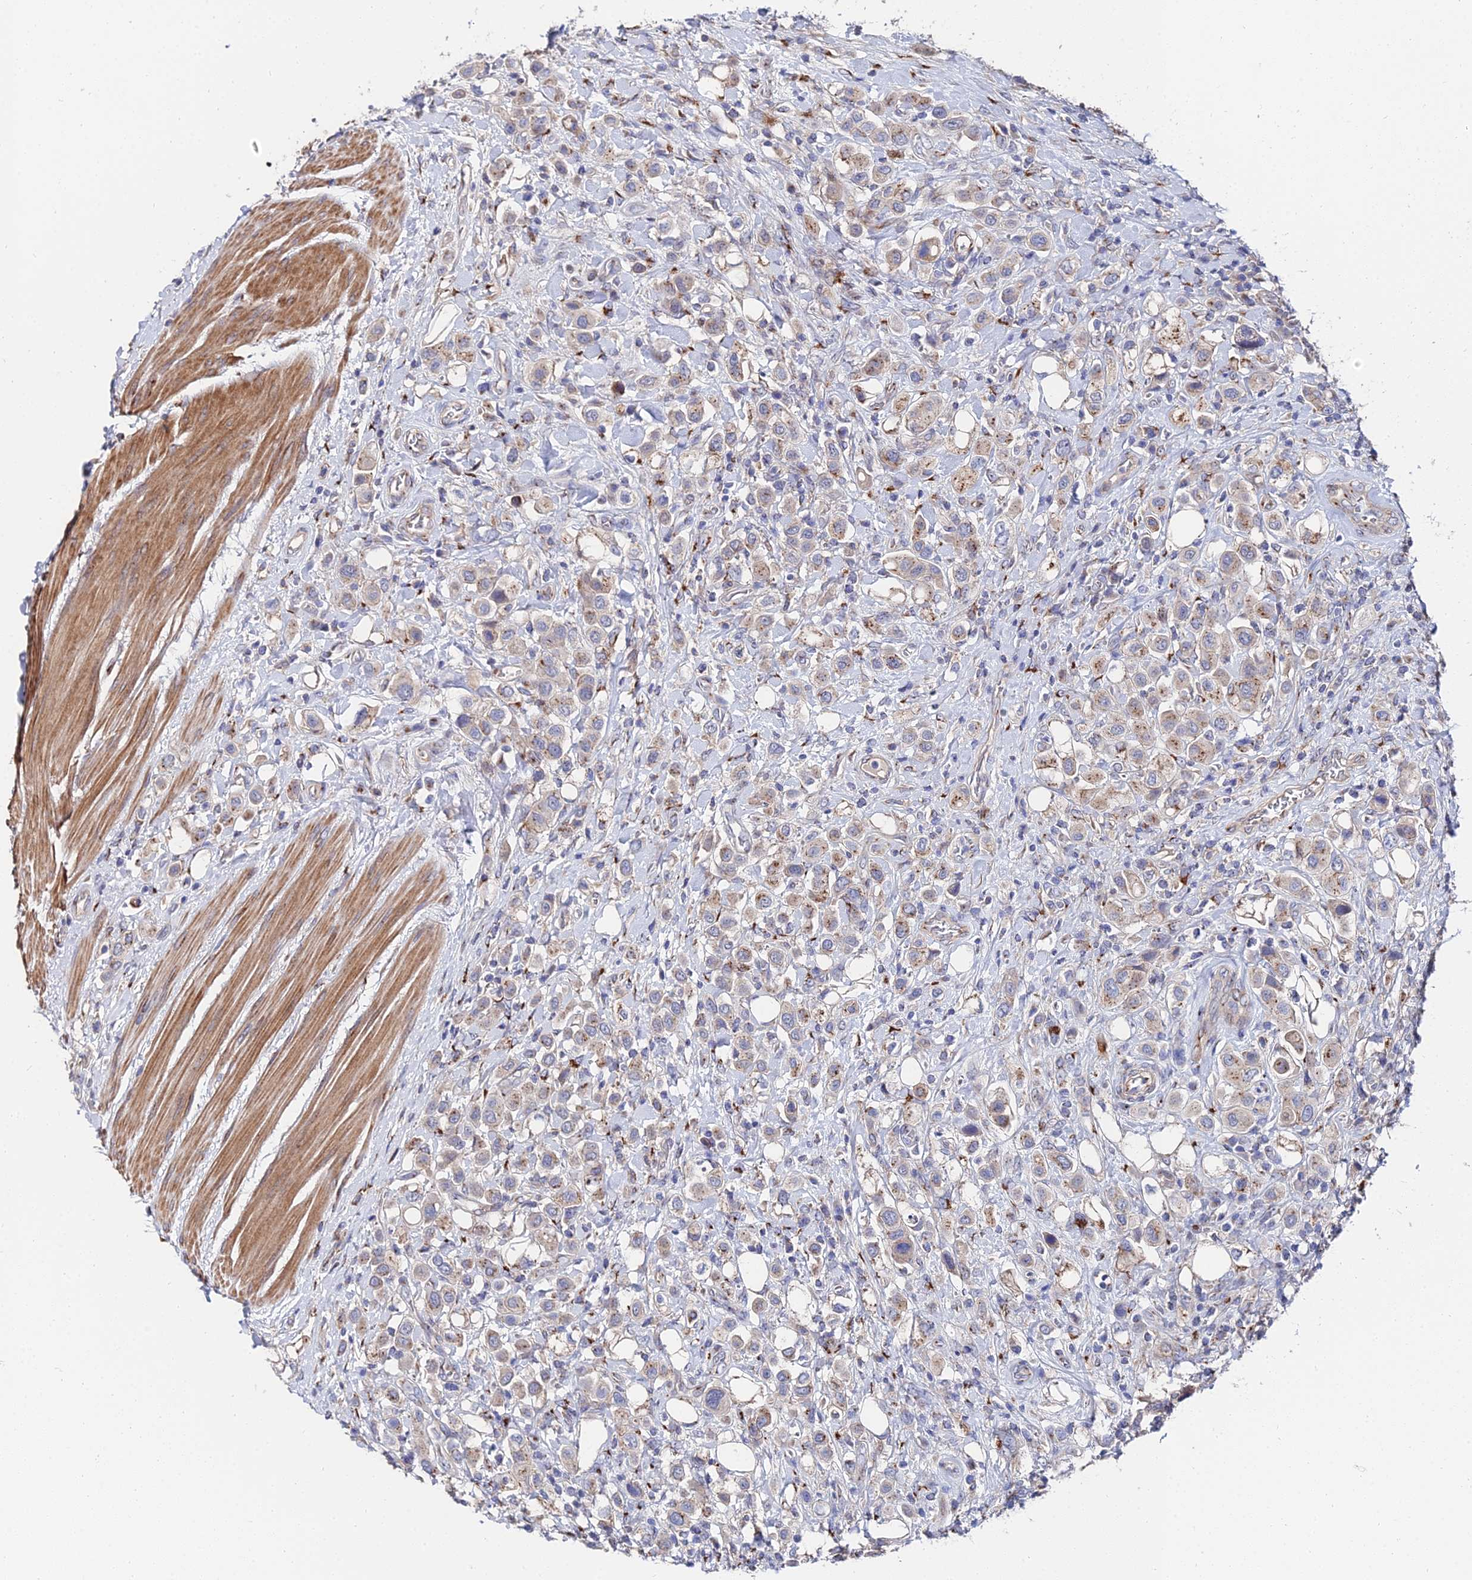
{"staining": {"intensity": "moderate", "quantity": "<25%", "location": "cytoplasmic/membranous"}, "tissue": "urothelial cancer", "cell_type": "Tumor cells", "image_type": "cancer", "snomed": [{"axis": "morphology", "description": "Urothelial carcinoma, High grade"}, {"axis": "topography", "description": "Urinary bladder"}], "caption": "Brown immunohistochemical staining in urothelial cancer exhibits moderate cytoplasmic/membranous positivity in about <25% of tumor cells. (brown staining indicates protein expression, while blue staining denotes nuclei).", "gene": "BORCS8", "patient": {"sex": "male", "age": 50}}